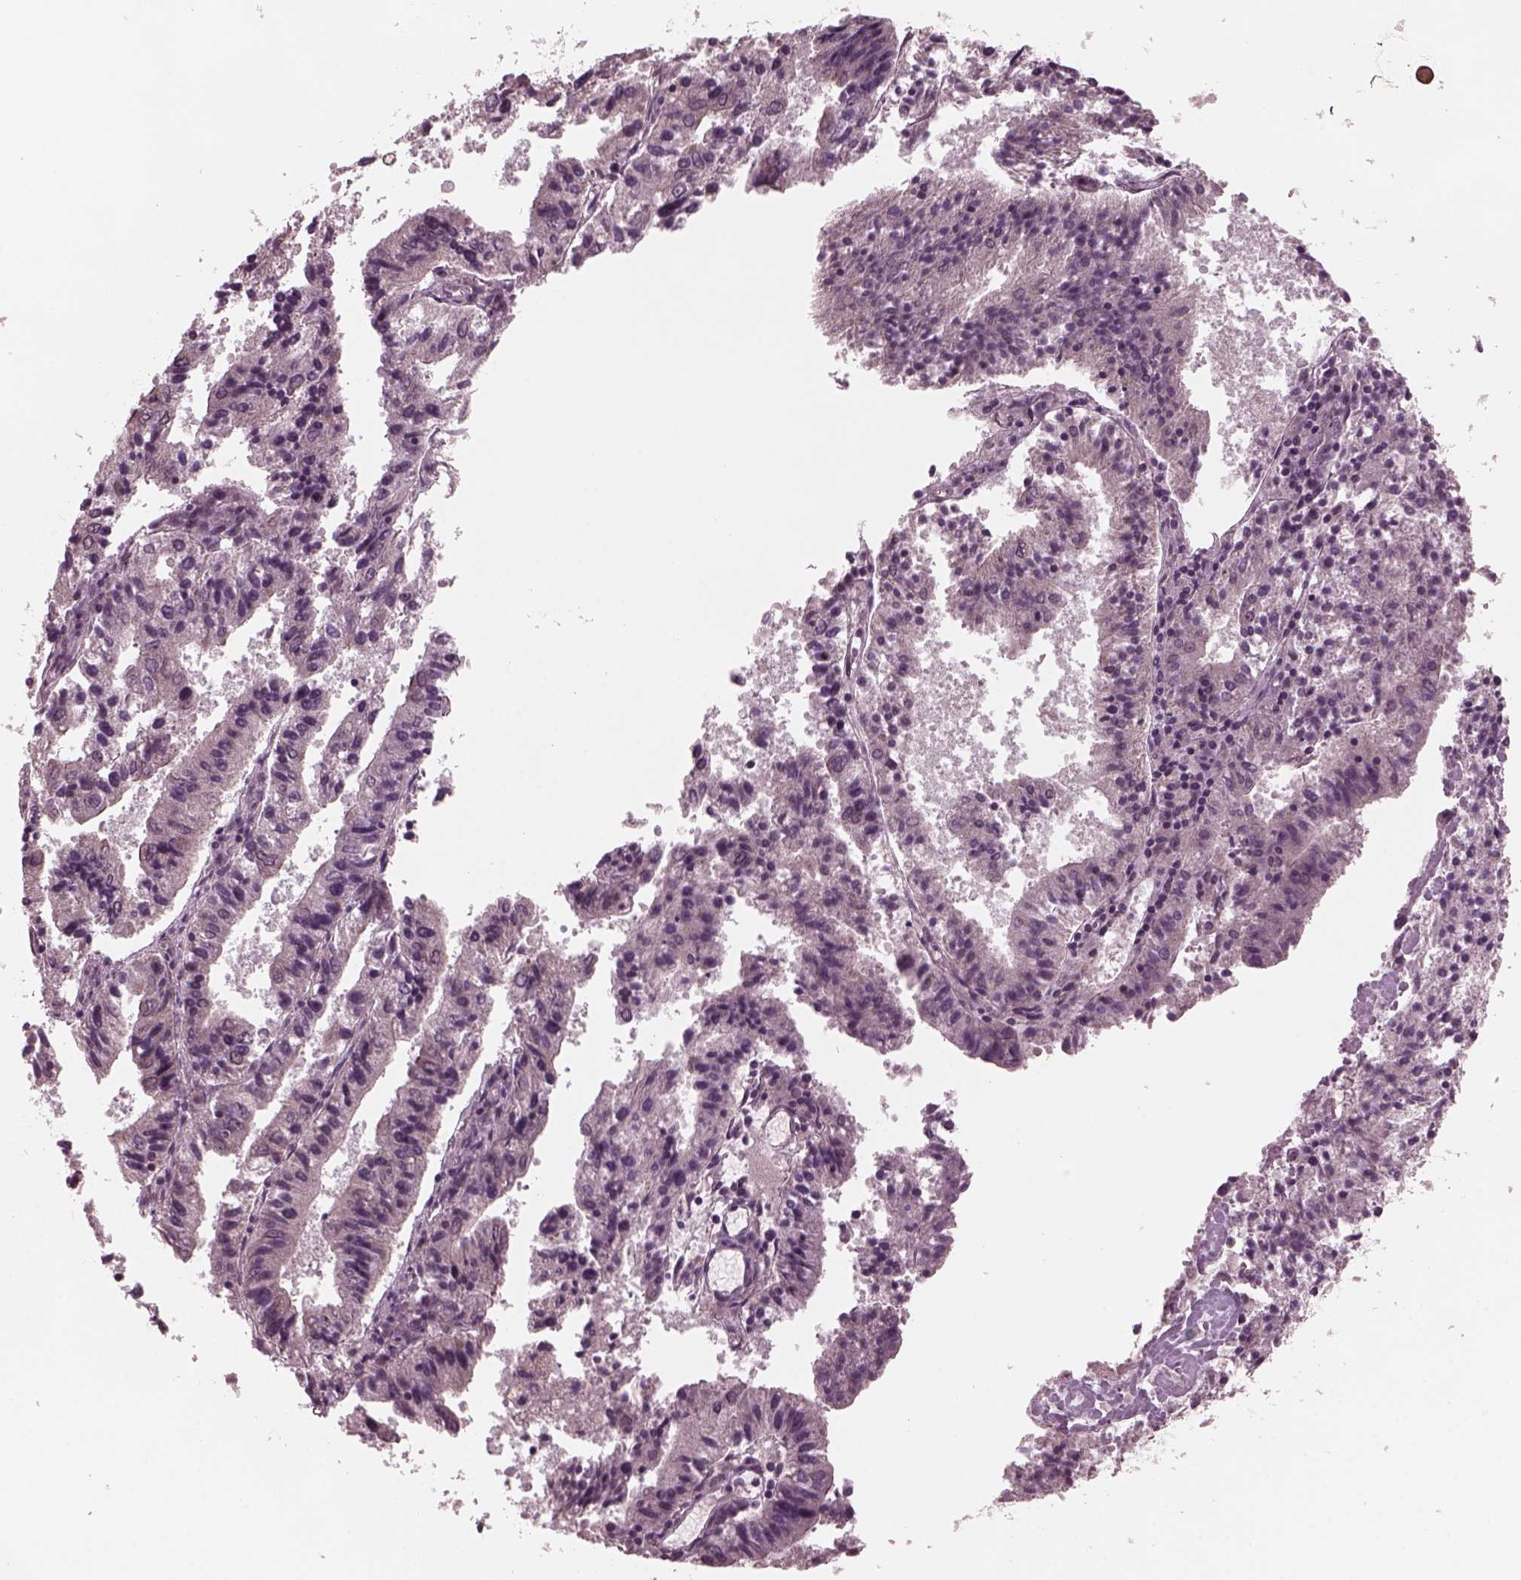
{"staining": {"intensity": "negative", "quantity": "none", "location": "none"}, "tissue": "endometrial cancer", "cell_type": "Tumor cells", "image_type": "cancer", "snomed": [{"axis": "morphology", "description": "Adenocarcinoma, NOS"}, {"axis": "topography", "description": "Endometrium"}], "caption": "Immunohistochemical staining of human endometrial cancer reveals no significant positivity in tumor cells. (DAB immunohistochemistry (IHC), high magnification).", "gene": "TUBG1", "patient": {"sex": "female", "age": 82}}